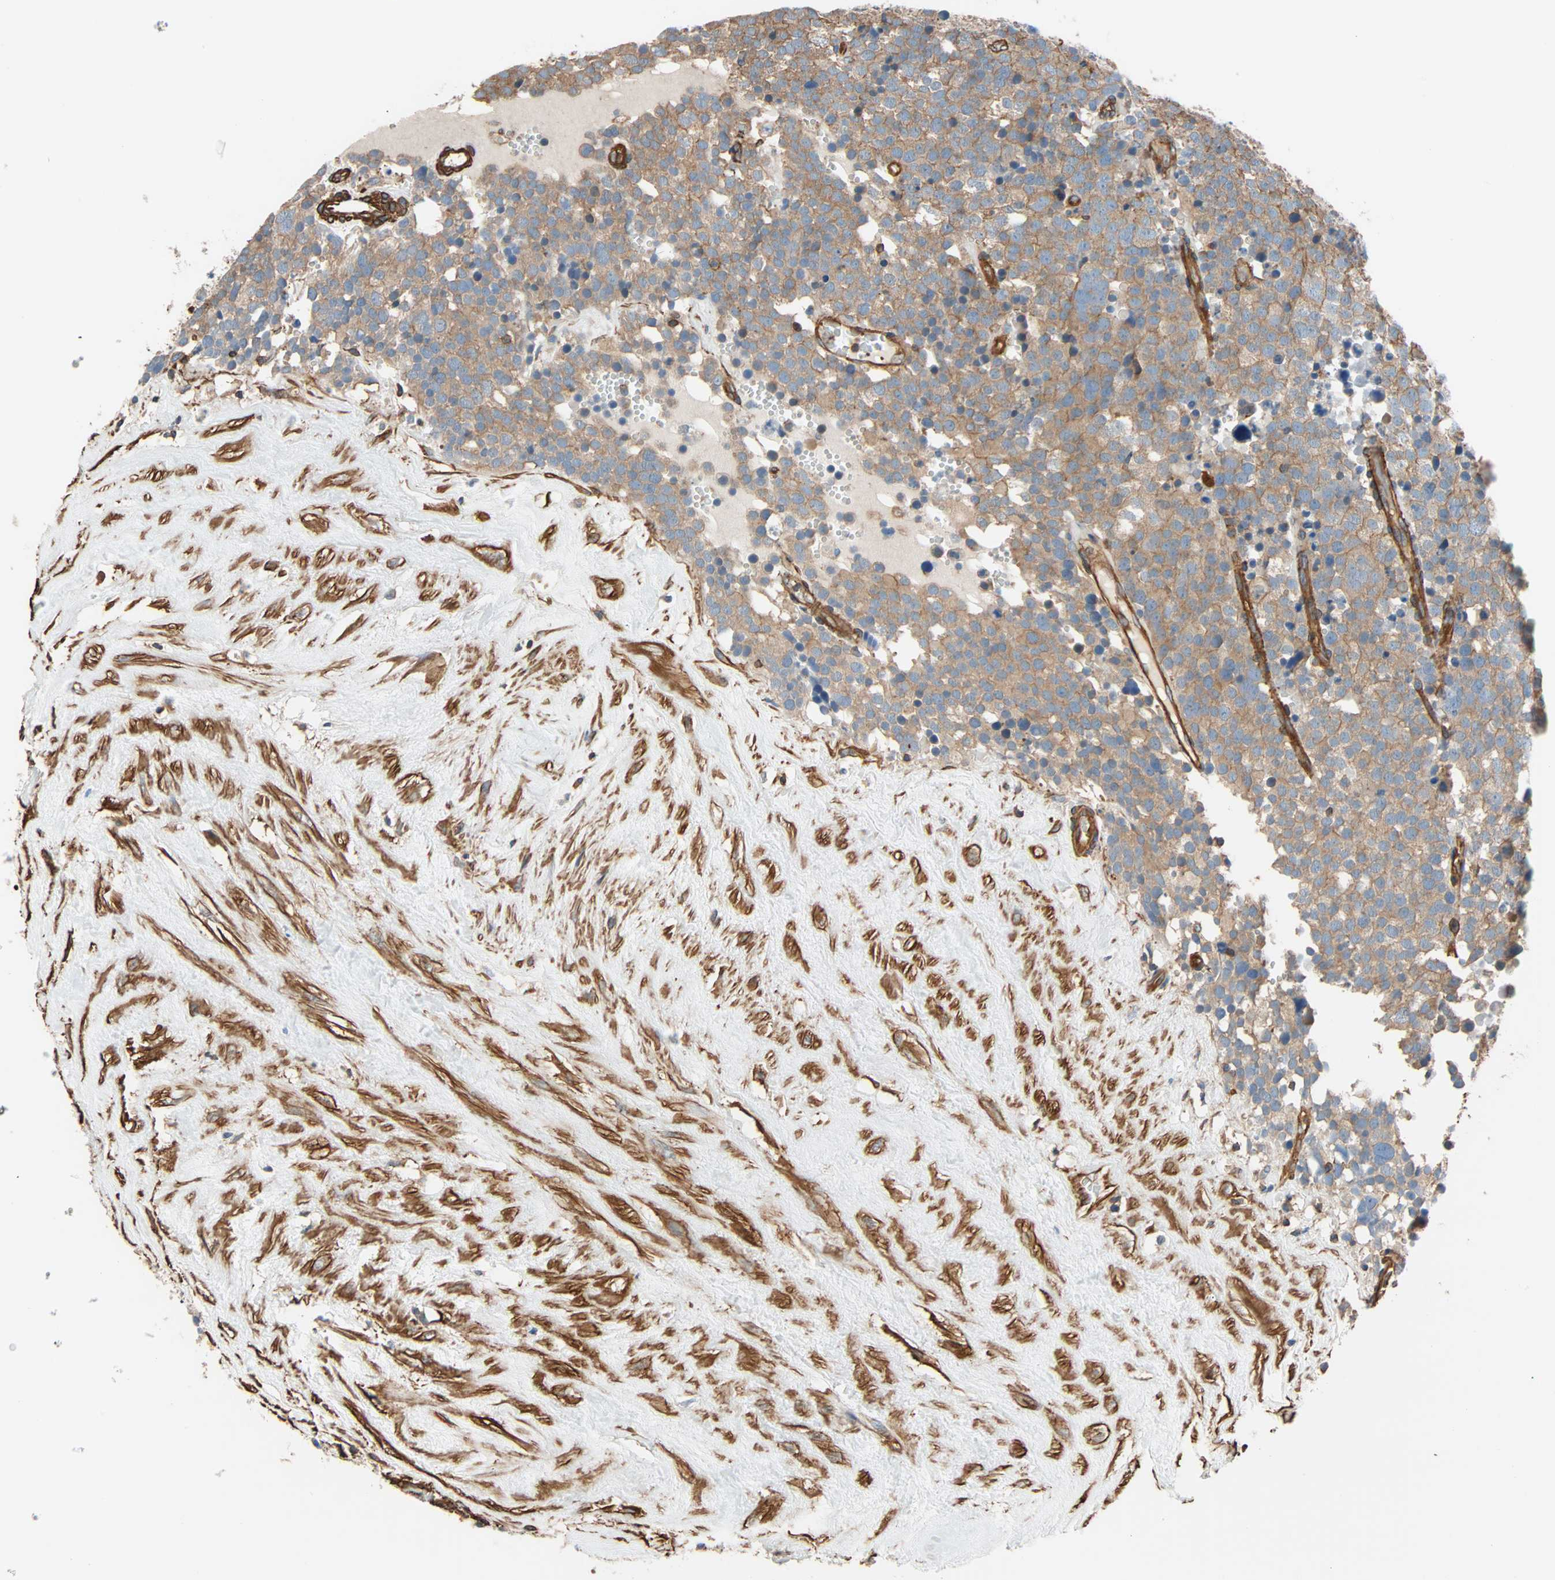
{"staining": {"intensity": "moderate", "quantity": ">75%", "location": "cytoplasmic/membranous"}, "tissue": "testis cancer", "cell_type": "Tumor cells", "image_type": "cancer", "snomed": [{"axis": "morphology", "description": "Seminoma, NOS"}, {"axis": "topography", "description": "Testis"}], "caption": "A photomicrograph of testis cancer (seminoma) stained for a protein displays moderate cytoplasmic/membranous brown staining in tumor cells.", "gene": "GALNT10", "patient": {"sex": "male", "age": 71}}